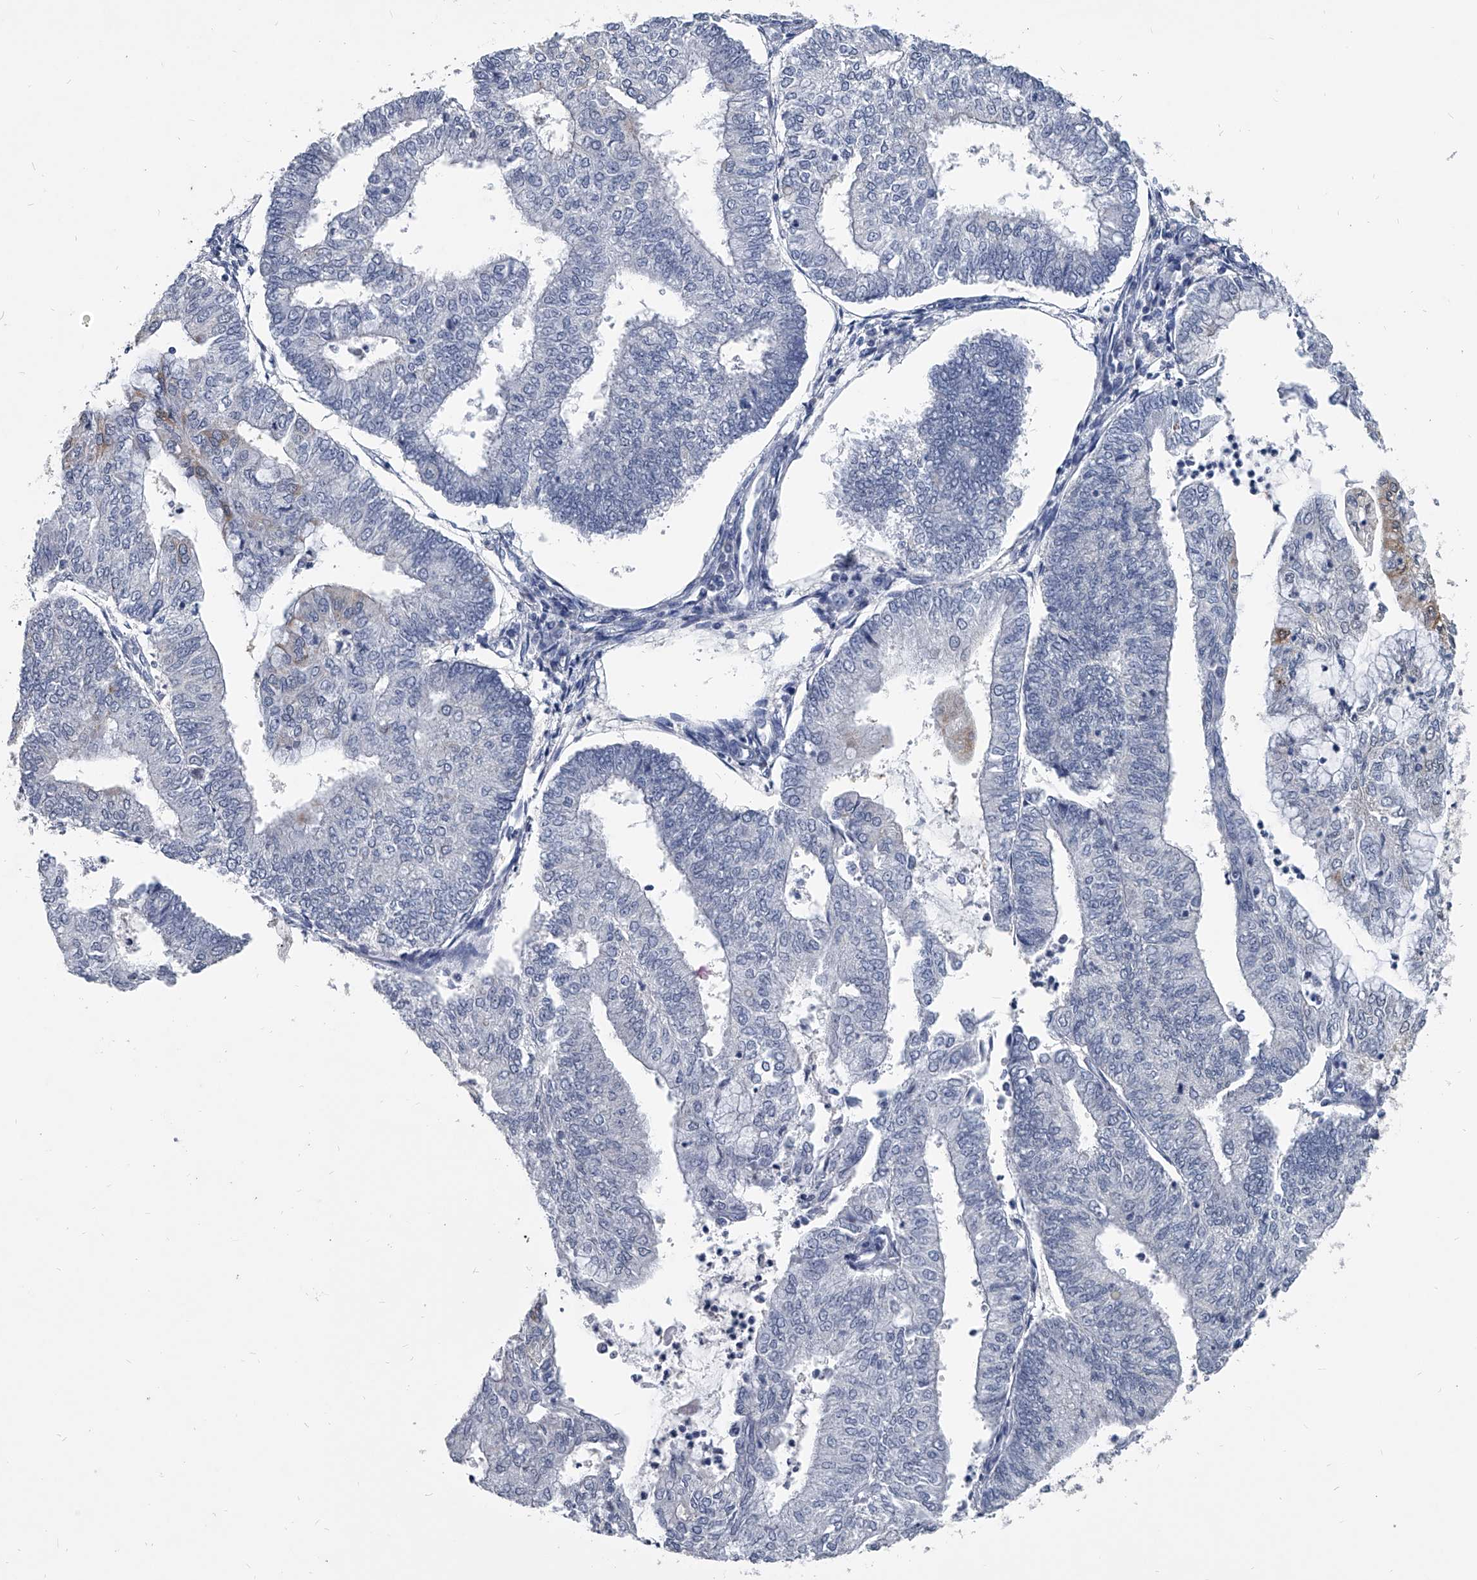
{"staining": {"intensity": "negative", "quantity": "none", "location": "none"}, "tissue": "endometrial cancer", "cell_type": "Tumor cells", "image_type": "cancer", "snomed": [{"axis": "morphology", "description": "Adenocarcinoma, NOS"}, {"axis": "topography", "description": "Endometrium"}], "caption": "An image of human endometrial adenocarcinoma is negative for staining in tumor cells.", "gene": "BCAS1", "patient": {"sex": "female", "age": 59}}